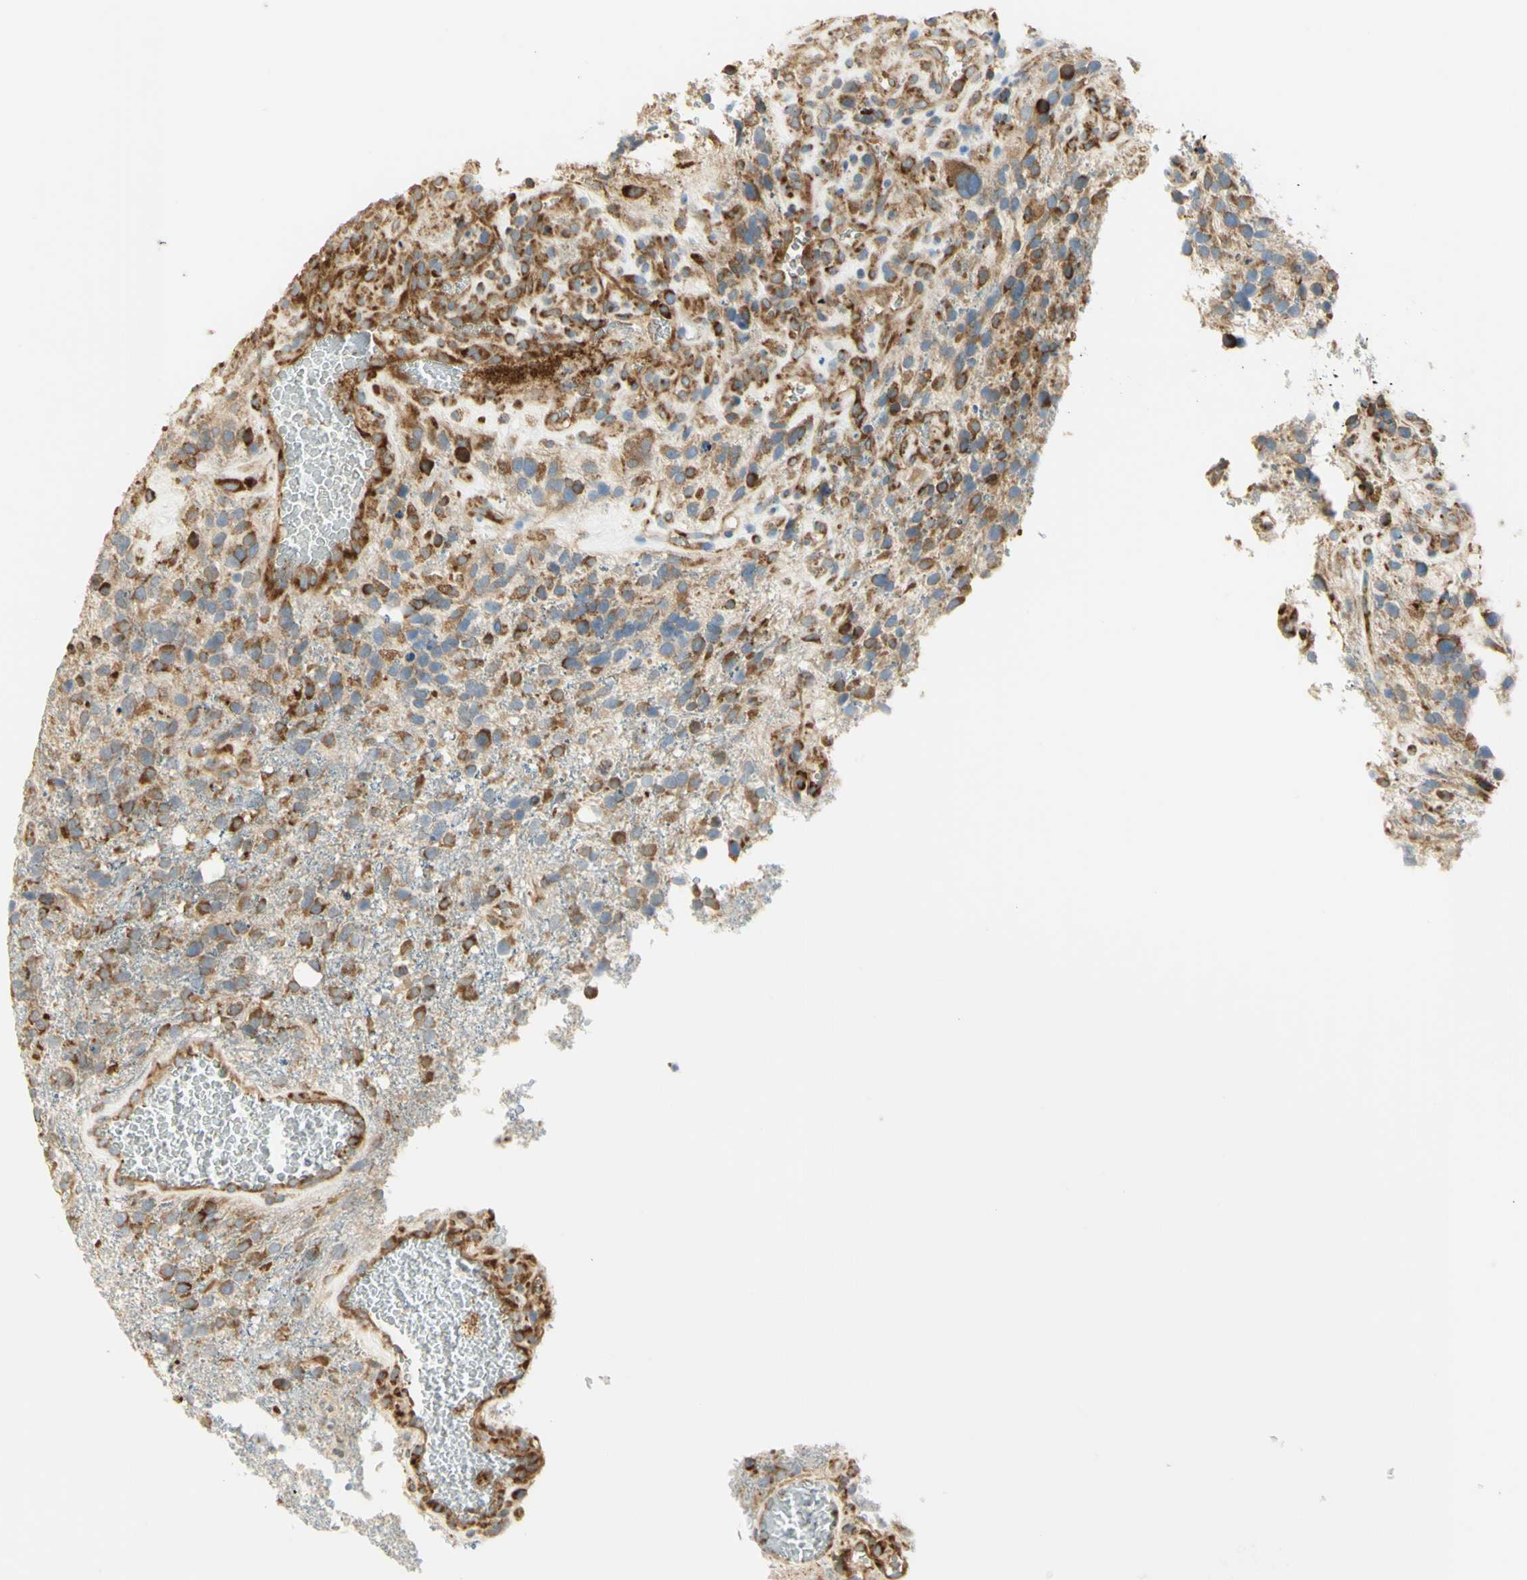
{"staining": {"intensity": "moderate", "quantity": "25%-75%", "location": "cytoplasmic/membranous"}, "tissue": "glioma", "cell_type": "Tumor cells", "image_type": "cancer", "snomed": [{"axis": "morphology", "description": "Glioma, malignant, High grade"}, {"axis": "topography", "description": "Brain"}], "caption": "Brown immunohistochemical staining in human glioma reveals moderate cytoplasmic/membranous expression in approximately 25%-75% of tumor cells. (DAB IHC, brown staining for protein, blue staining for nuclei).", "gene": "MANF", "patient": {"sex": "female", "age": 58}}